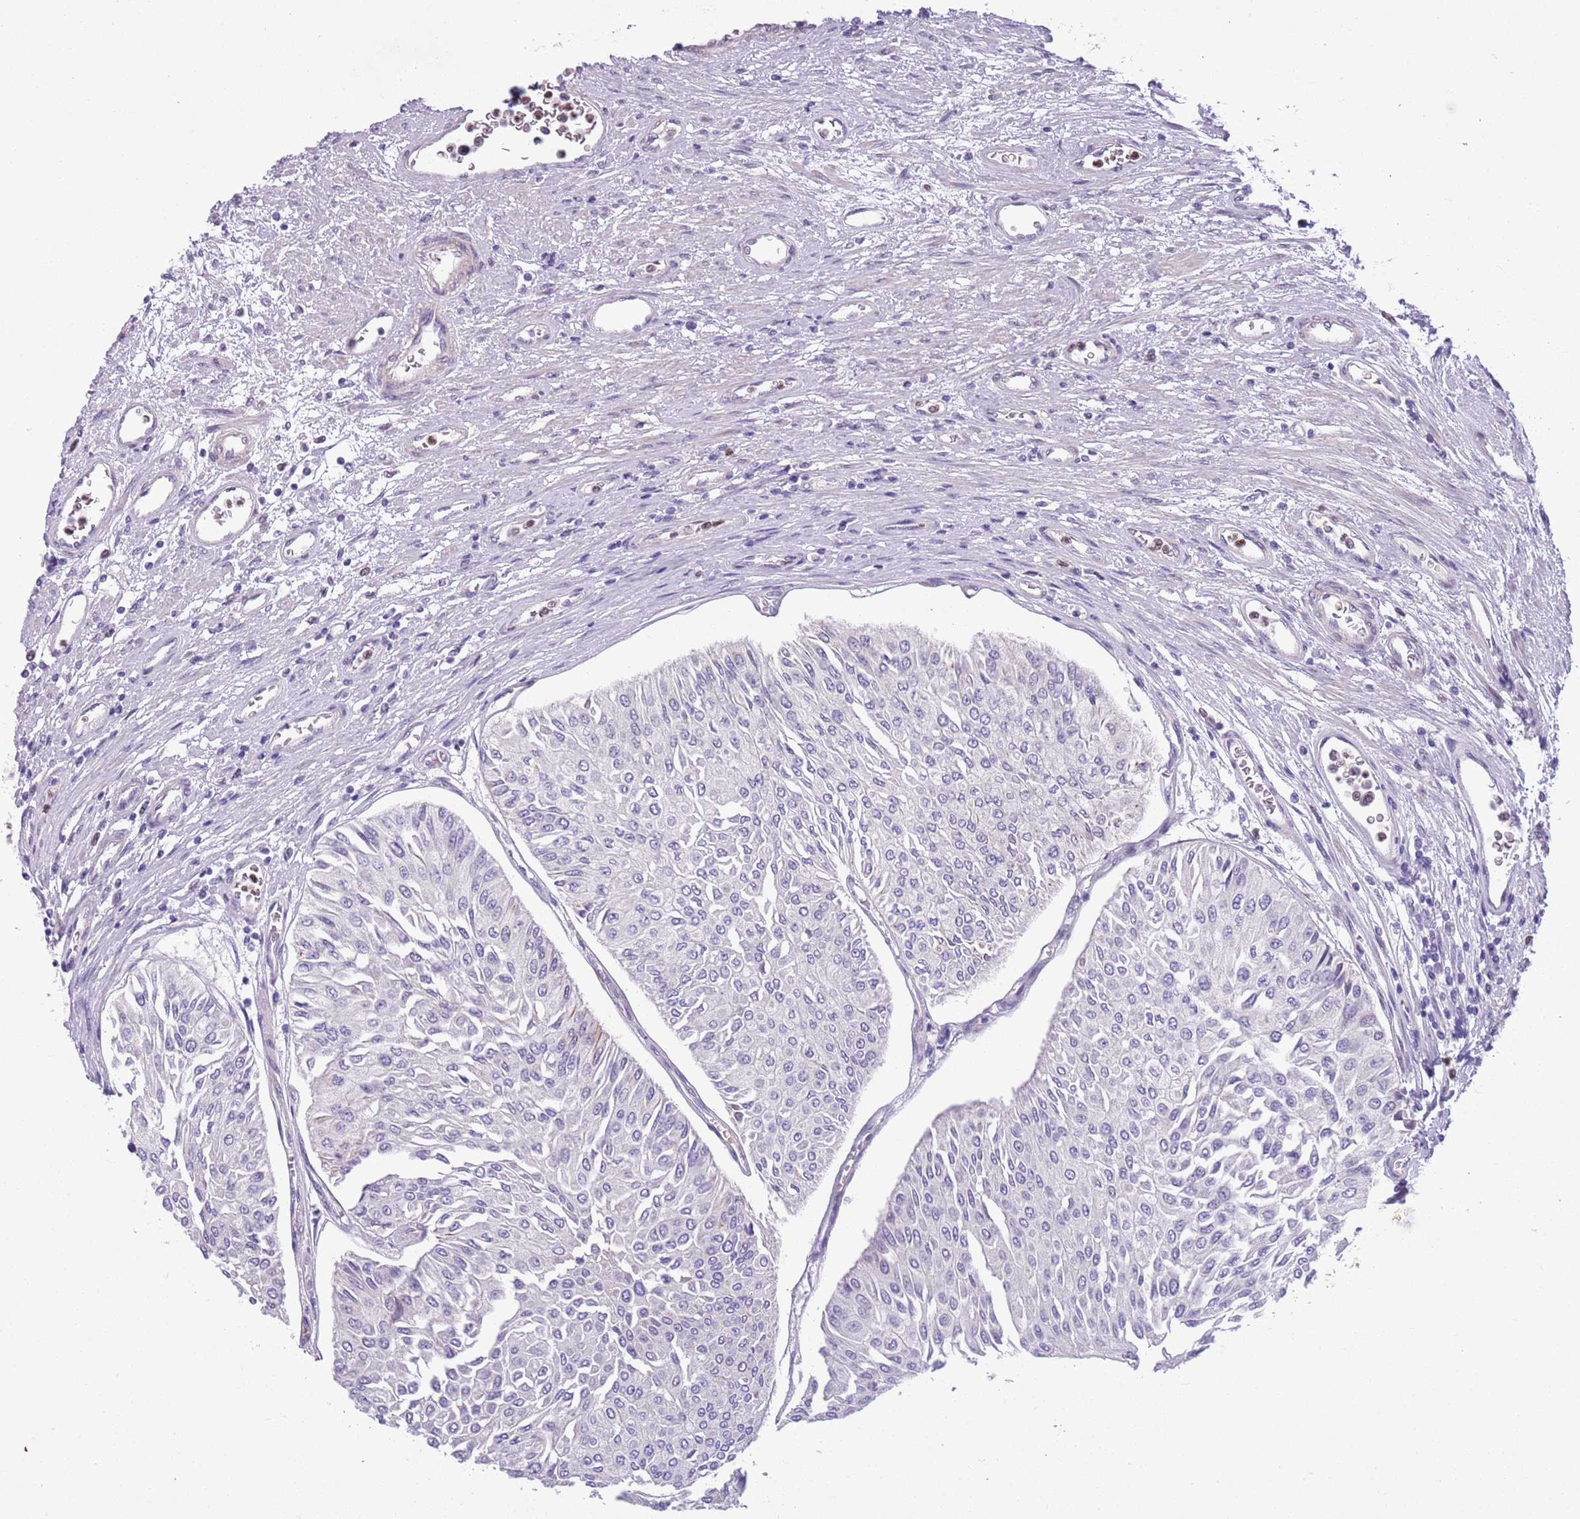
{"staining": {"intensity": "negative", "quantity": "none", "location": "none"}, "tissue": "urothelial cancer", "cell_type": "Tumor cells", "image_type": "cancer", "snomed": [{"axis": "morphology", "description": "Urothelial carcinoma, Low grade"}, {"axis": "topography", "description": "Urinary bladder"}], "caption": "Immunohistochemistry (IHC) micrograph of neoplastic tissue: urothelial cancer stained with DAB exhibits no significant protein expression in tumor cells. (DAB (3,3'-diaminobenzidine) IHC with hematoxylin counter stain).", "gene": "ADCY7", "patient": {"sex": "male", "age": 67}}